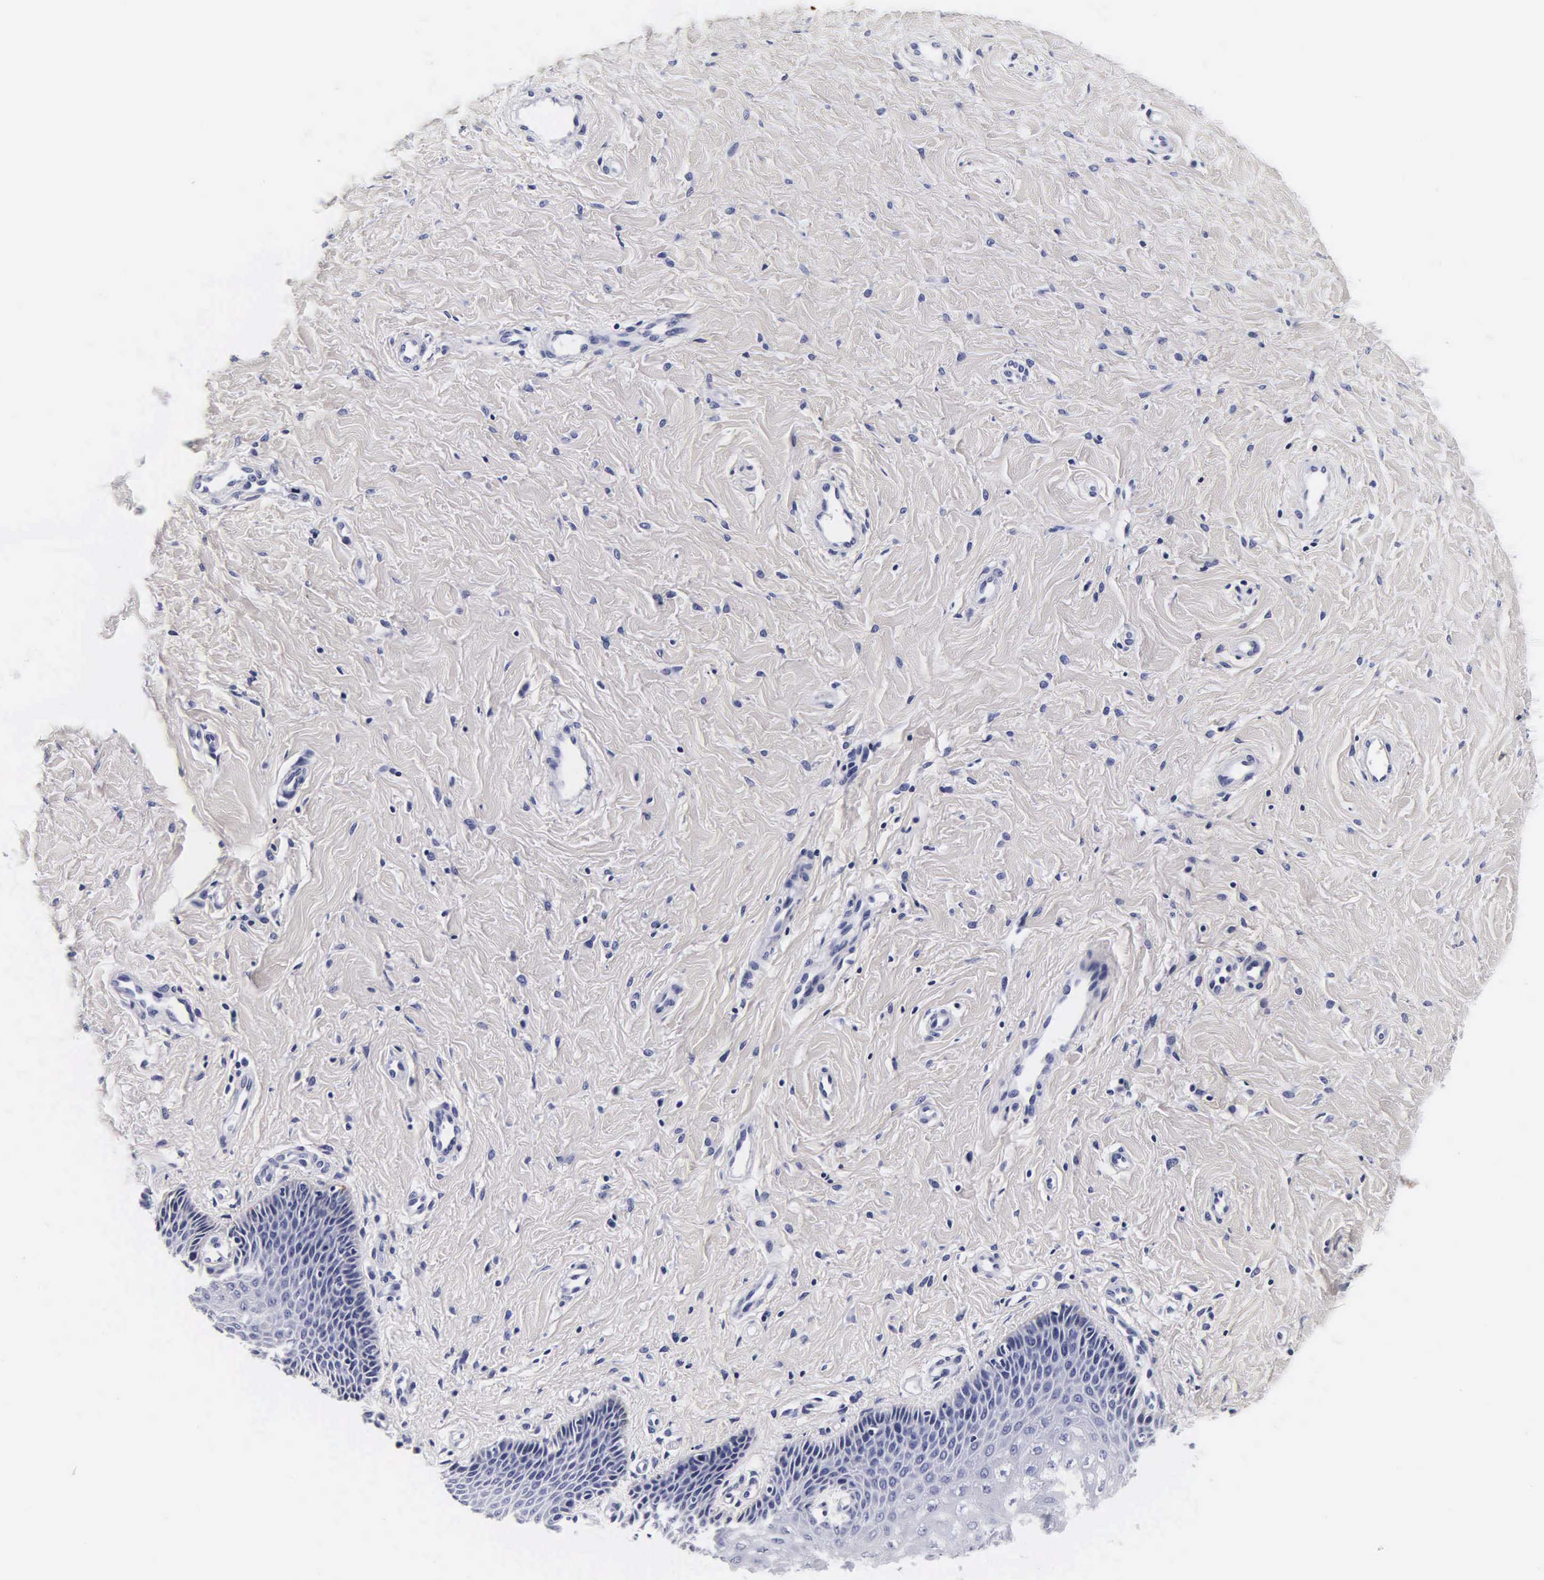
{"staining": {"intensity": "negative", "quantity": "none", "location": "none"}, "tissue": "vagina", "cell_type": "Squamous epithelial cells", "image_type": "normal", "snomed": [{"axis": "morphology", "description": "Normal tissue, NOS"}, {"axis": "topography", "description": "Vagina"}], "caption": "Immunohistochemistry of benign human vagina reveals no staining in squamous epithelial cells. (DAB immunohistochemistry (IHC) with hematoxylin counter stain).", "gene": "KRT18", "patient": {"sex": "female", "age": 68}}